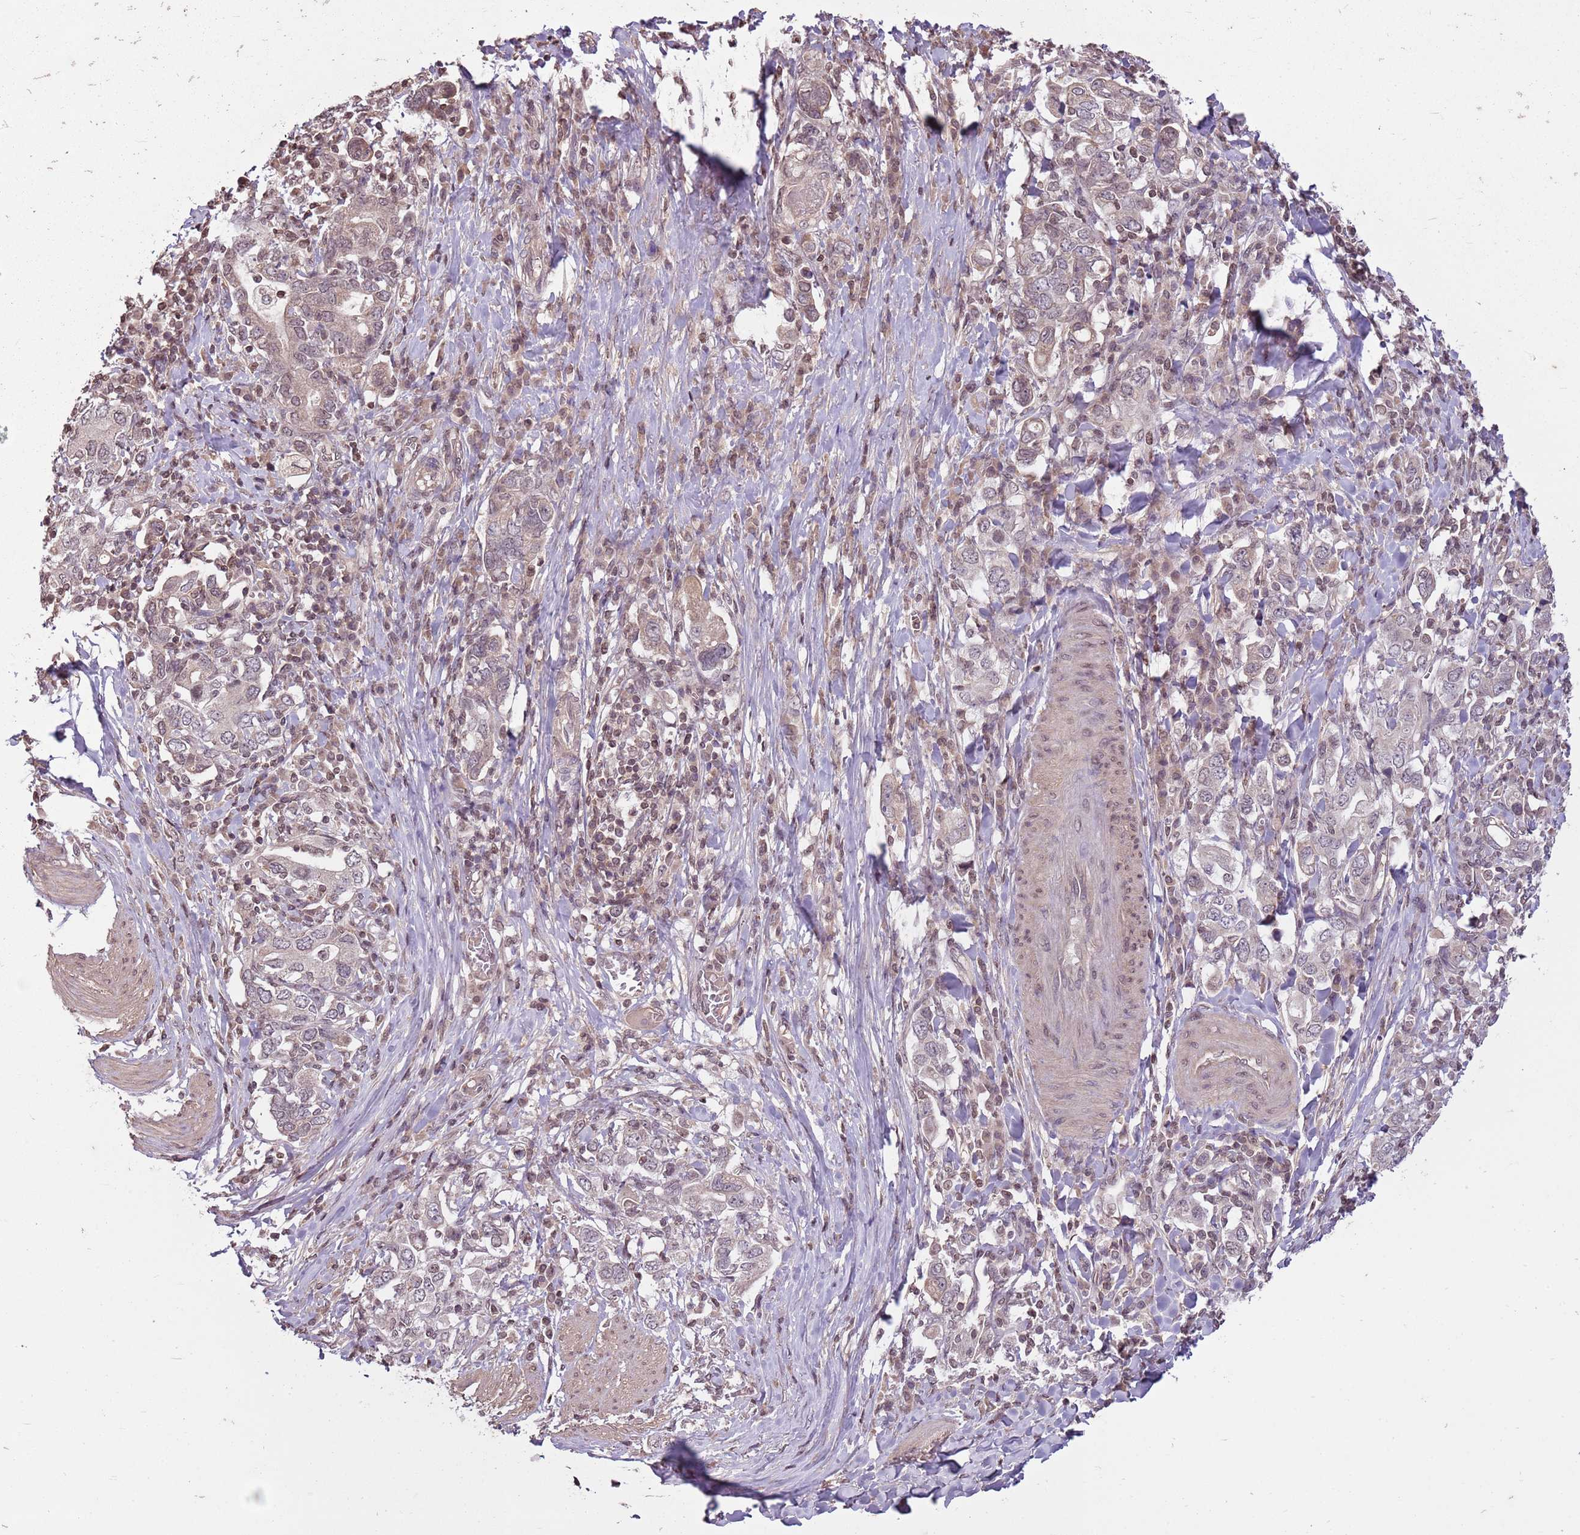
{"staining": {"intensity": "weak", "quantity": "<25%", "location": "cytoplasmic/membranous"}, "tissue": "stomach cancer", "cell_type": "Tumor cells", "image_type": "cancer", "snomed": [{"axis": "morphology", "description": "Adenocarcinoma, NOS"}, {"axis": "topography", "description": "Stomach, upper"}, {"axis": "topography", "description": "Stomach"}], "caption": "DAB (3,3'-diaminobenzidine) immunohistochemical staining of human adenocarcinoma (stomach) demonstrates no significant expression in tumor cells. (DAB immunohistochemistry visualized using brightfield microscopy, high magnification).", "gene": "CAPN9", "patient": {"sex": "male", "age": 62}}